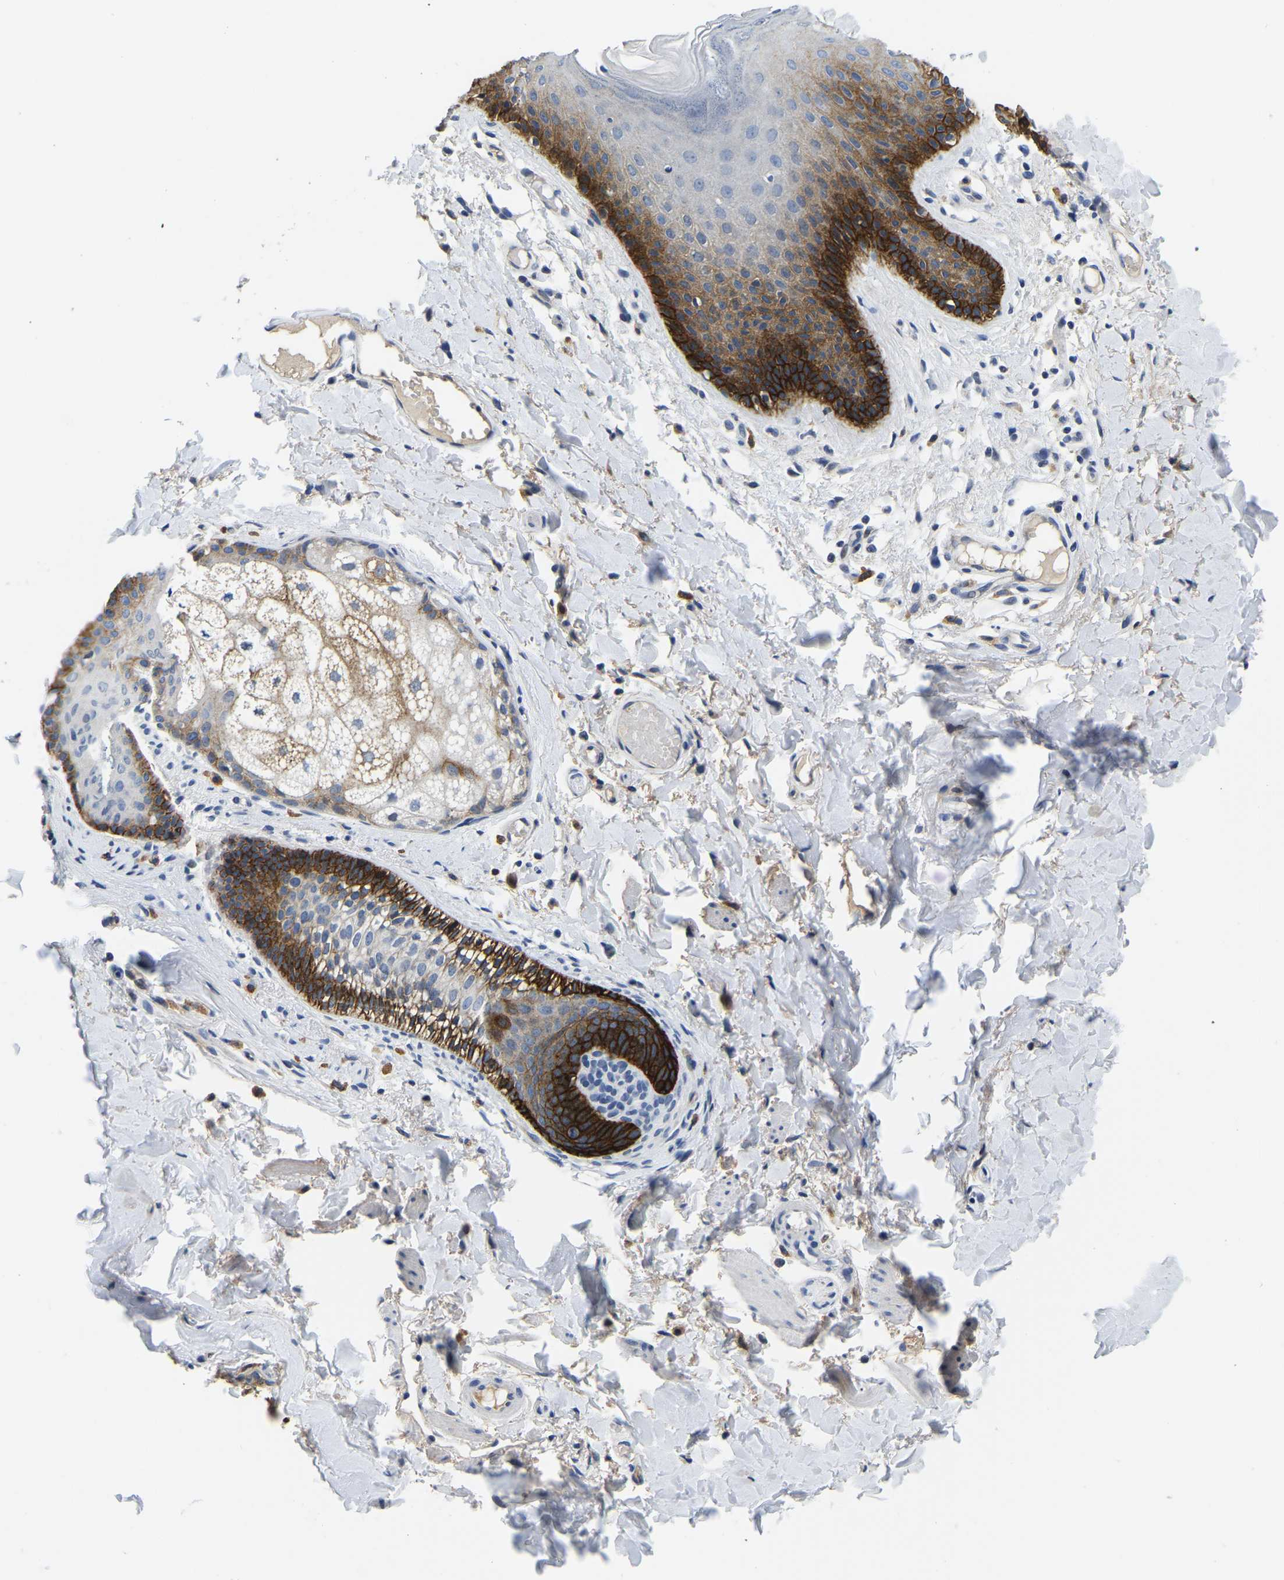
{"staining": {"intensity": "strong", "quantity": "25%-75%", "location": "cytoplasmic/membranous"}, "tissue": "skin", "cell_type": "Epidermal cells", "image_type": "normal", "snomed": [{"axis": "morphology", "description": "Normal tissue, NOS"}, {"axis": "topography", "description": "Vulva"}], "caption": "Immunohistochemistry histopathology image of benign skin stained for a protein (brown), which shows high levels of strong cytoplasmic/membranous staining in approximately 25%-75% of epidermal cells.", "gene": "ITGA2", "patient": {"sex": "female", "age": 73}}